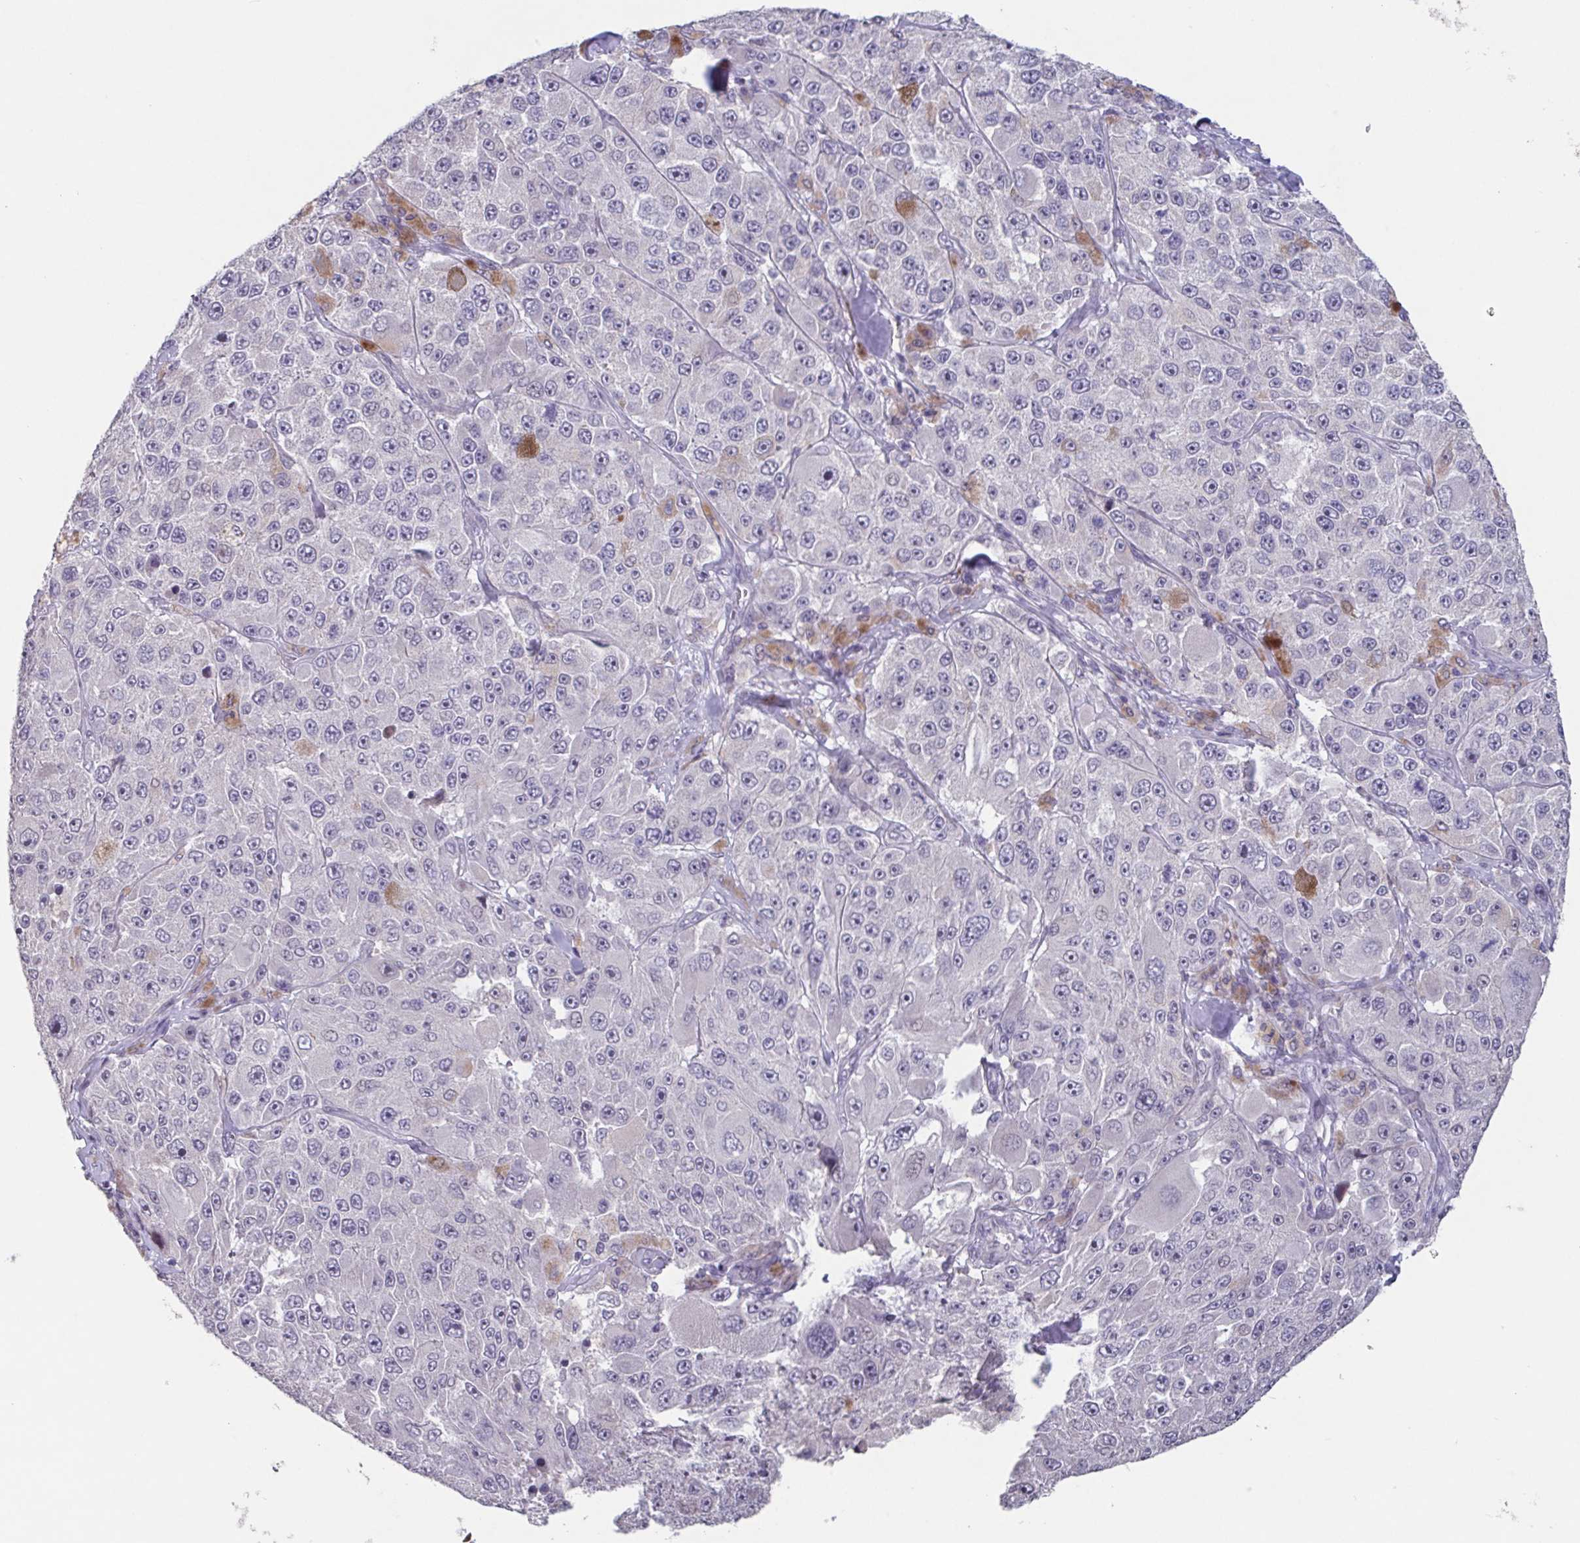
{"staining": {"intensity": "negative", "quantity": "none", "location": "none"}, "tissue": "melanoma", "cell_type": "Tumor cells", "image_type": "cancer", "snomed": [{"axis": "morphology", "description": "Malignant melanoma, Metastatic site"}, {"axis": "topography", "description": "Lymph node"}], "caption": "Immunohistochemistry (IHC) of human malignant melanoma (metastatic site) reveals no positivity in tumor cells.", "gene": "GHRL", "patient": {"sex": "male", "age": 62}}